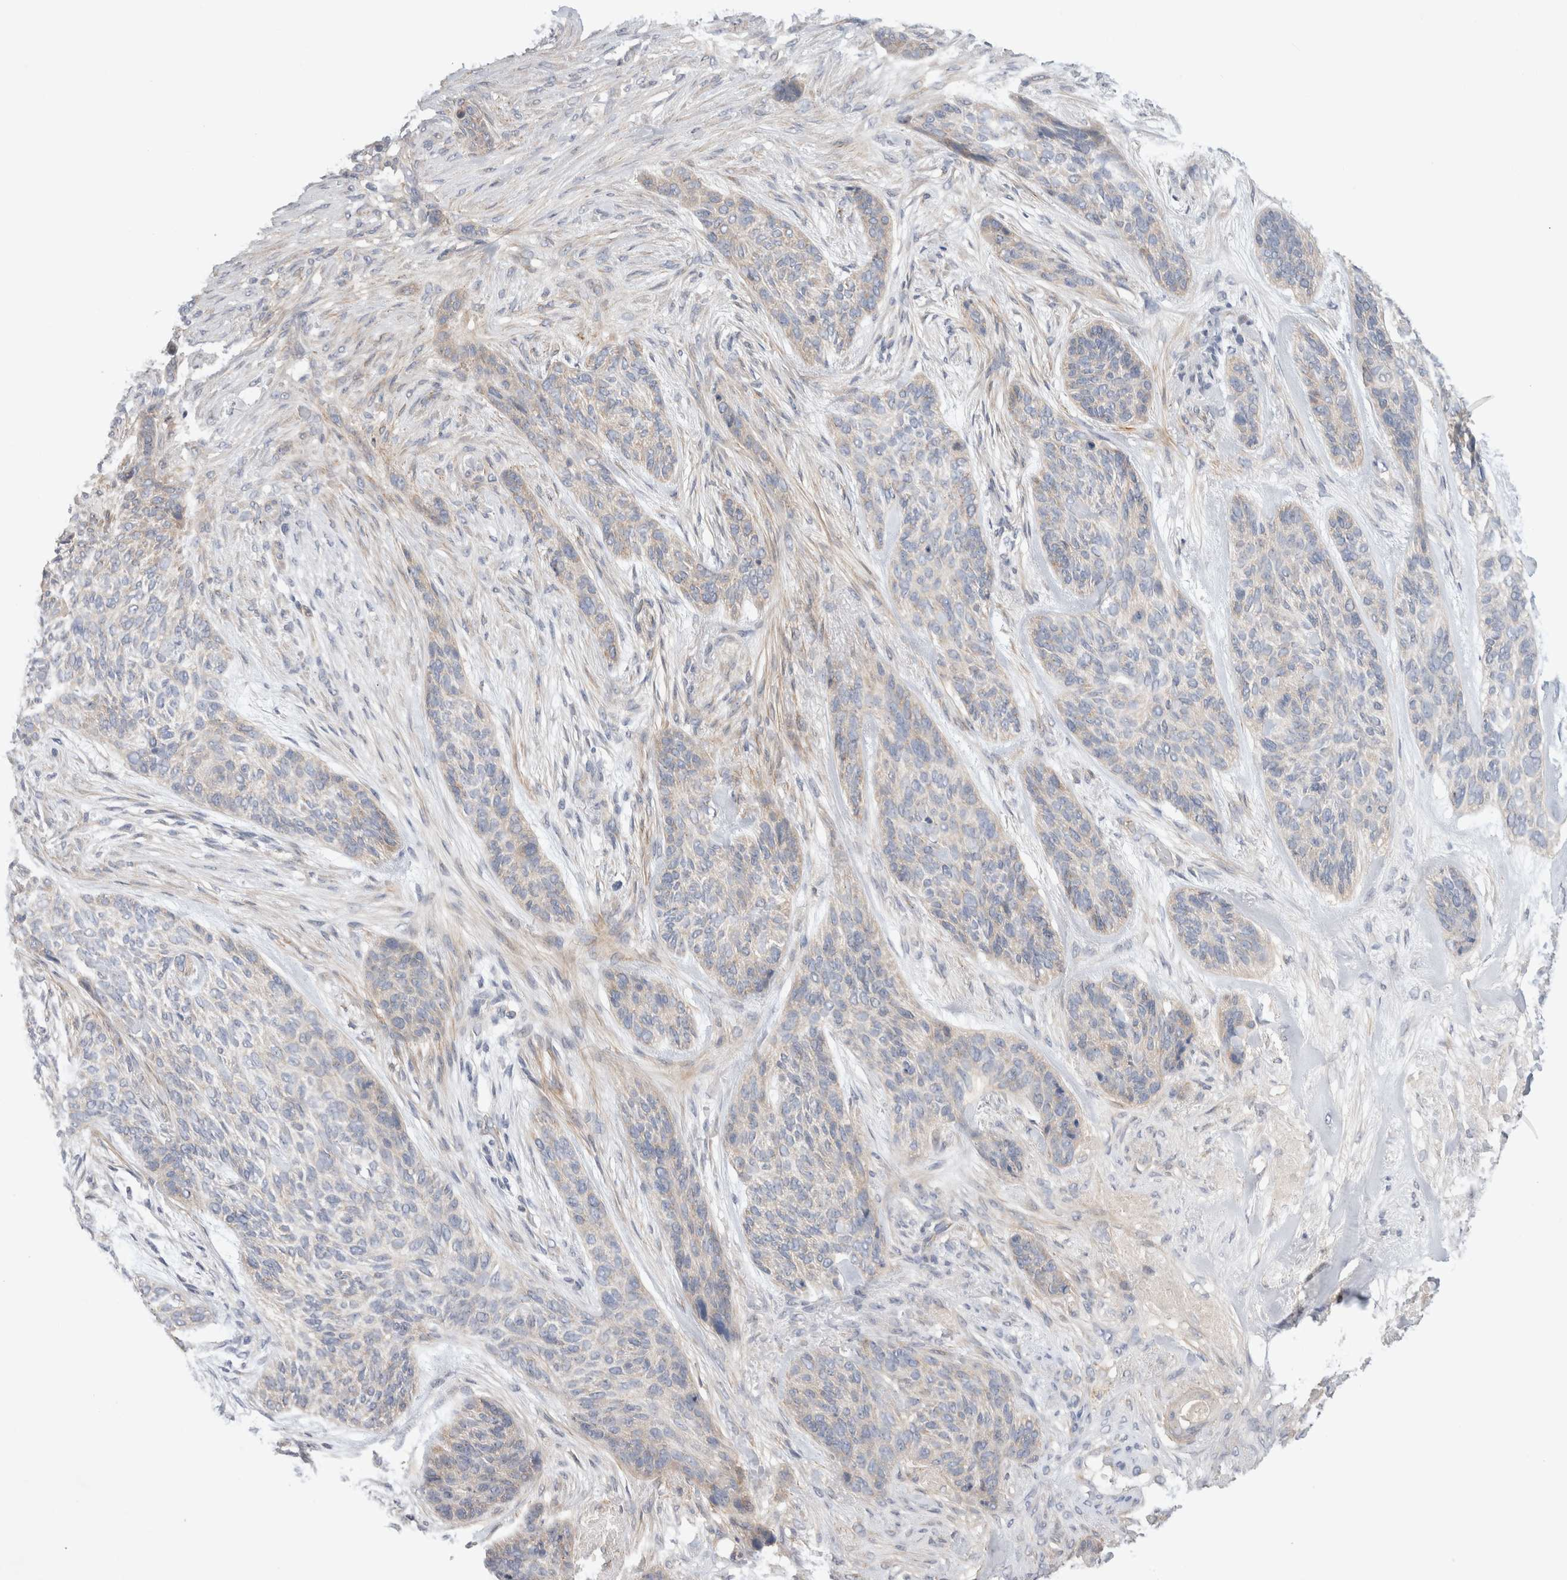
{"staining": {"intensity": "negative", "quantity": "none", "location": "none"}, "tissue": "skin cancer", "cell_type": "Tumor cells", "image_type": "cancer", "snomed": [{"axis": "morphology", "description": "Basal cell carcinoma"}, {"axis": "topography", "description": "Skin"}], "caption": "Skin basal cell carcinoma was stained to show a protein in brown. There is no significant expression in tumor cells.", "gene": "IFT74", "patient": {"sex": "male", "age": 55}}